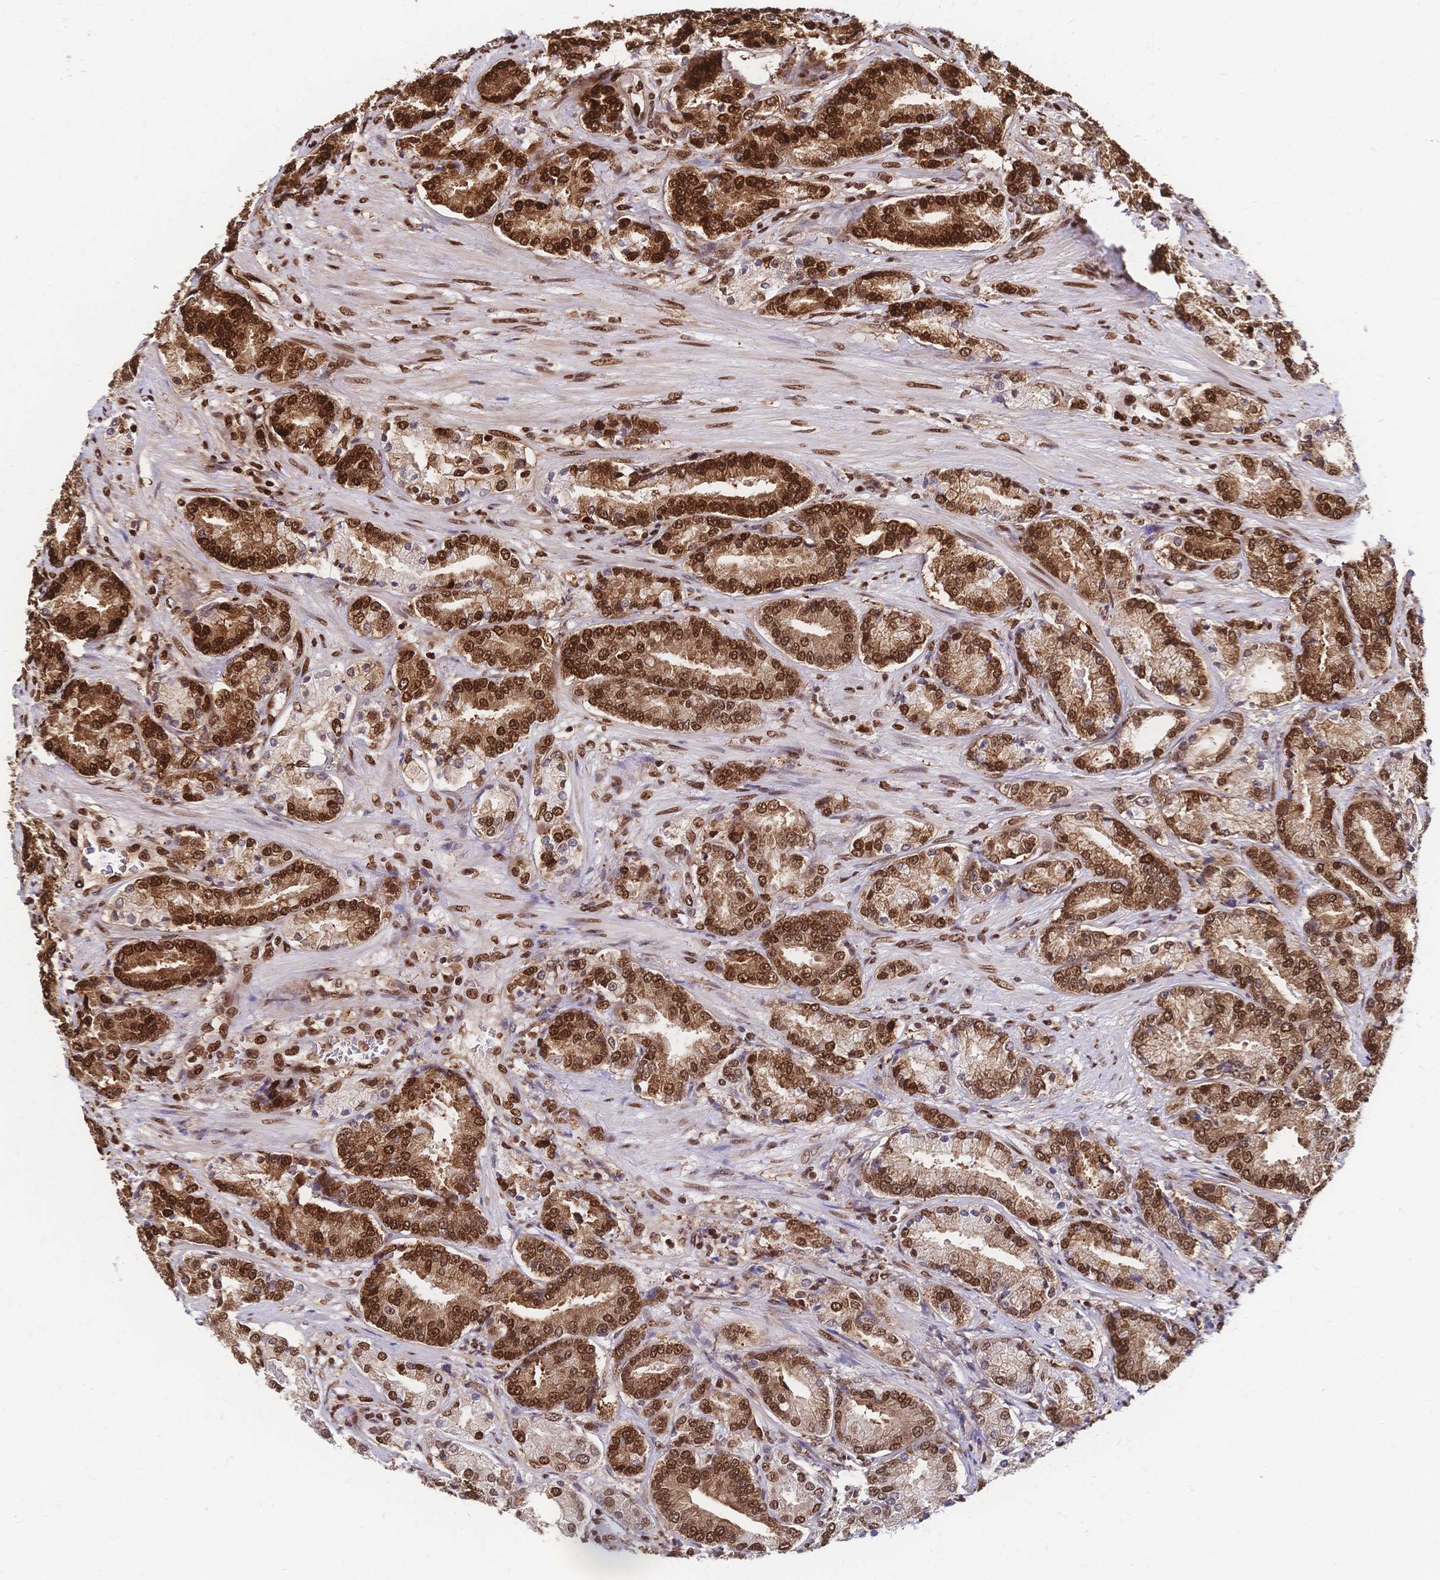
{"staining": {"intensity": "strong", "quantity": ">75%", "location": "cytoplasmic/membranous,nuclear"}, "tissue": "prostate cancer", "cell_type": "Tumor cells", "image_type": "cancer", "snomed": [{"axis": "morphology", "description": "Adenocarcinoma, High grade"}, {"axis": "topography", "description": "Prostate and seminal vesicle, NOS"}], "caption": "A brown stain highlights strong cytoplasmic/membranous and nuclear expression of a protein in adenocarcinoma (high-grade) (prostate) tumor cells.", "gene": "HDGF", "patient": {"sex": "male", "age": 61}}